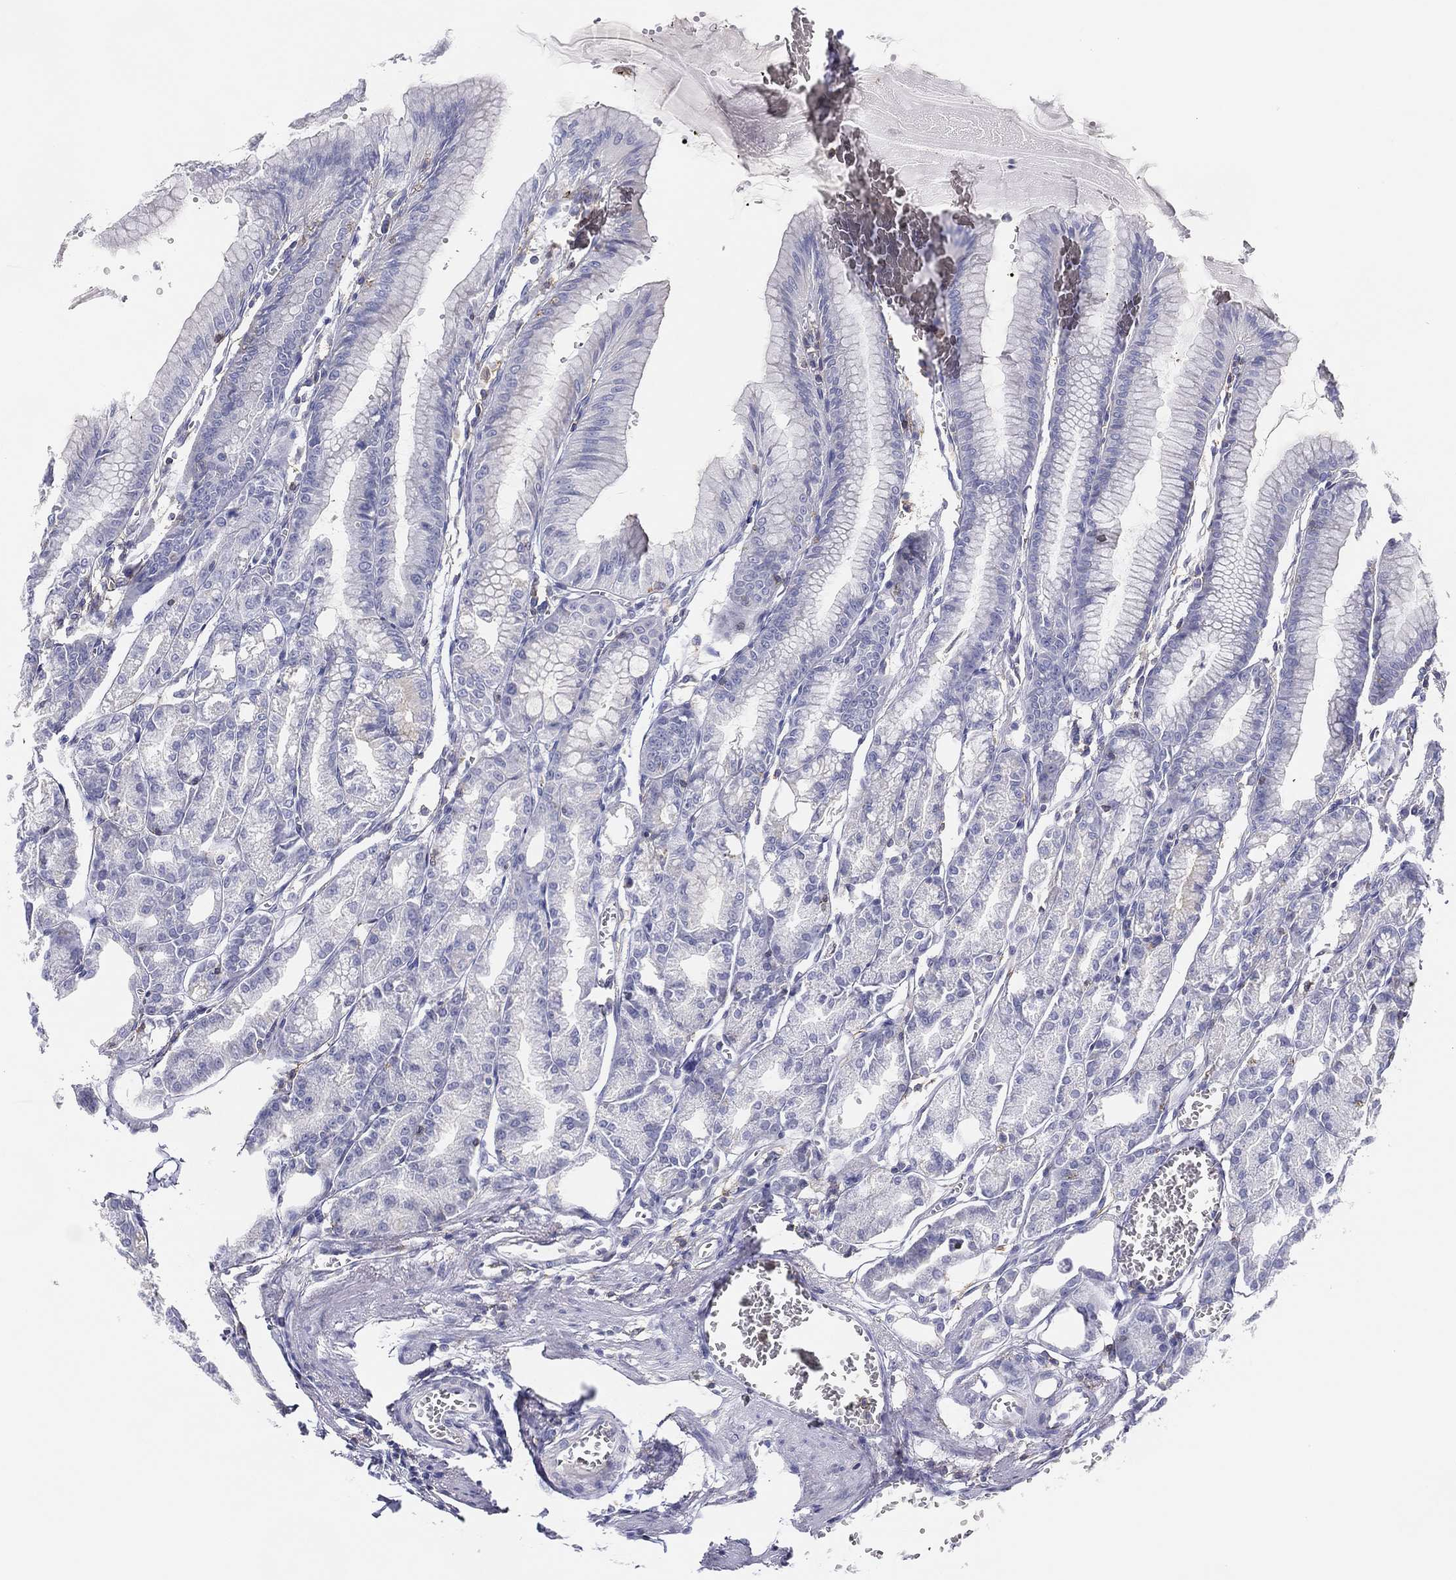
{"staining": {"intensity": "negative", "quantity": "none", "location": "none"}, "tissue": "stomach", "cell_type": "Glandular cells", "image_type": "normal", "snomed": [{"axis": "morphology", "description": "Normal tissue, NOS"}, {"axis": "topography", "description": "Stomach, lower"}], "caption": "This is an IHC photomicrograph of unremarkable stomach. There is no positivity in glandular cells.", "gene": "SELPLG", "patient": {"sex": "male", "age": 71}}